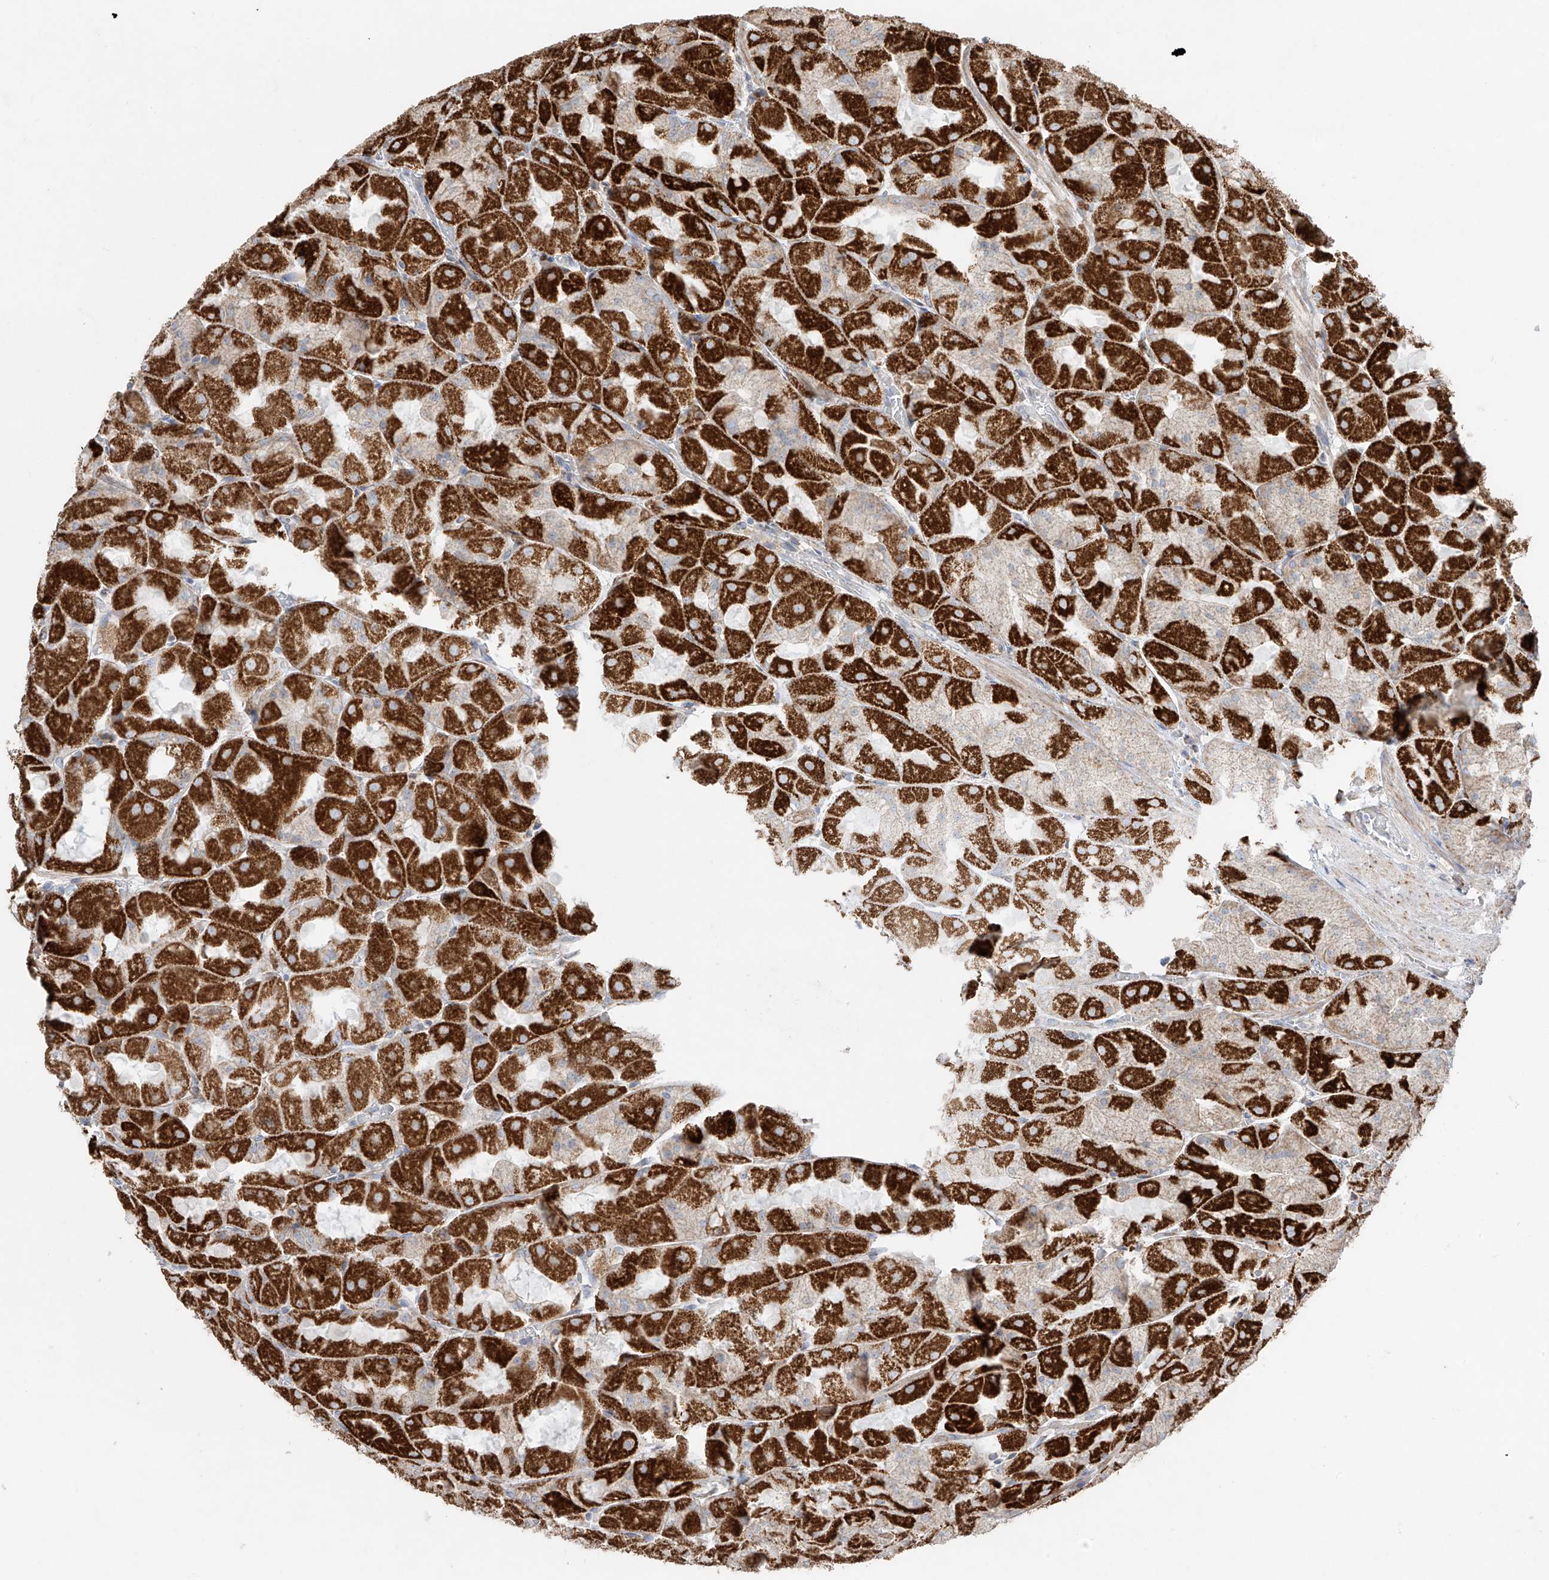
{"staining": {"intensity": "strong", "quantity": ">75%", "location": "cytoplasmic/membranous"}, "tissue": "stomach", "cell_type": "Glandular cells", "image_type": "normal", "snomed": [{"axis": "morphology", "description": "Normal tissue, NOS"}, {"axis": "topography", "description": "Stomach"}], "caption": "Immunohistochemistry (IHC) image of benign stomach: stomach stained using immunohistochemistry displays high levels of strong protein expression localized specifically in the cytoplasmic/membranous of glandular cells, appearing as a cytoplasmic/membranous brown color.", "gene": "COLGALT2", "patient": {"sex": "female", "age": 61}}